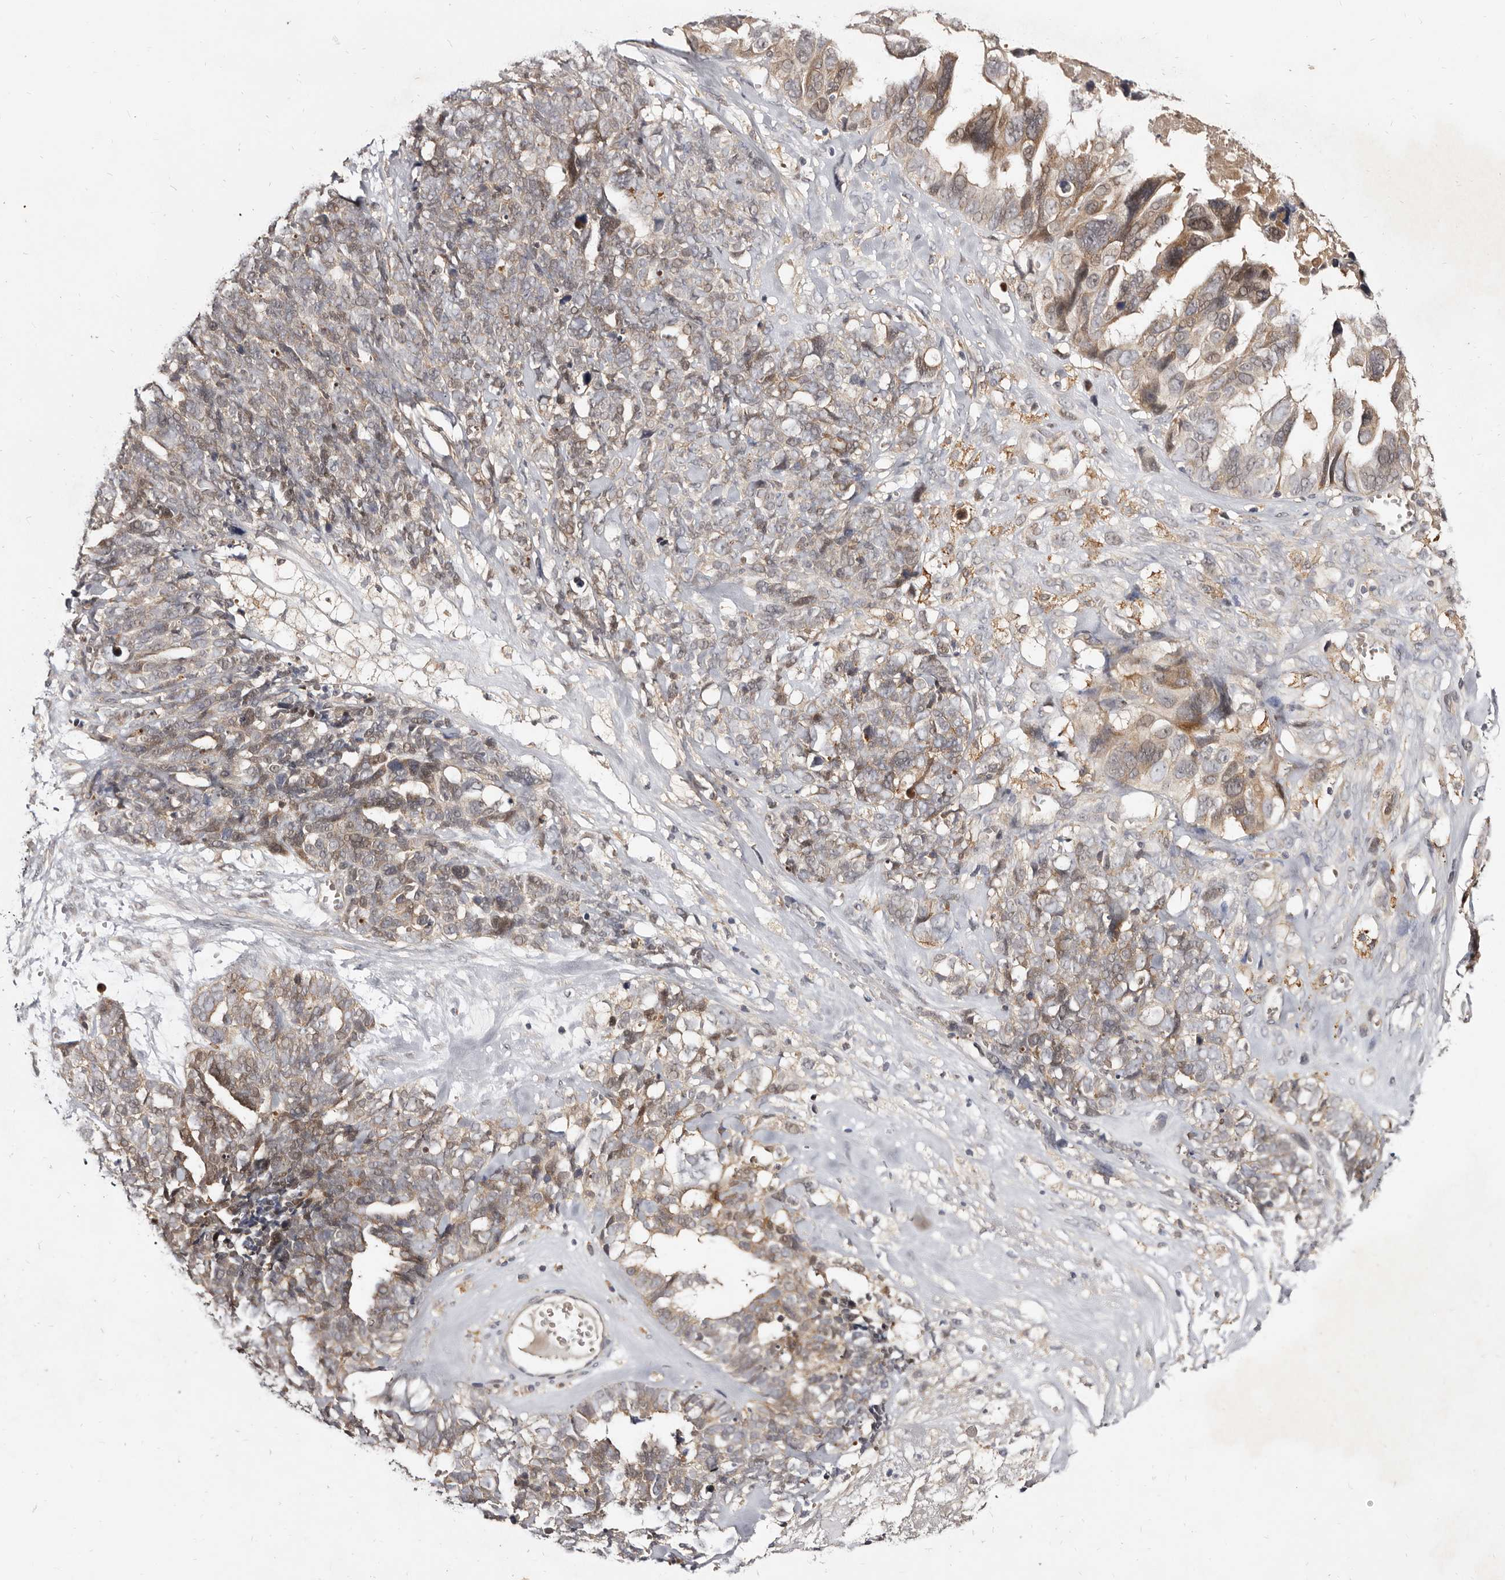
{"staining": {"intensity": "weak", "quantity": "25%-75%", "location": "cytoplasmic/membranous"}, "tissue": "ovarian cancer", "cell_type": "Tumor cells", "image_type": "cancer", "snomed": [{"axis": "morphology", "description": "Cystadenocarcinoma, serous, NOS"}, {"axis": "topography", "description": "Ovary"}], "caption": "A brown stain shows weak cytoplasmic/membranous expression of a protein in human serous cystadenocarcinoma (ovarian) tumor cells.", "gene": "INAVA", "patient": {"sex": "female", "age": 79}}